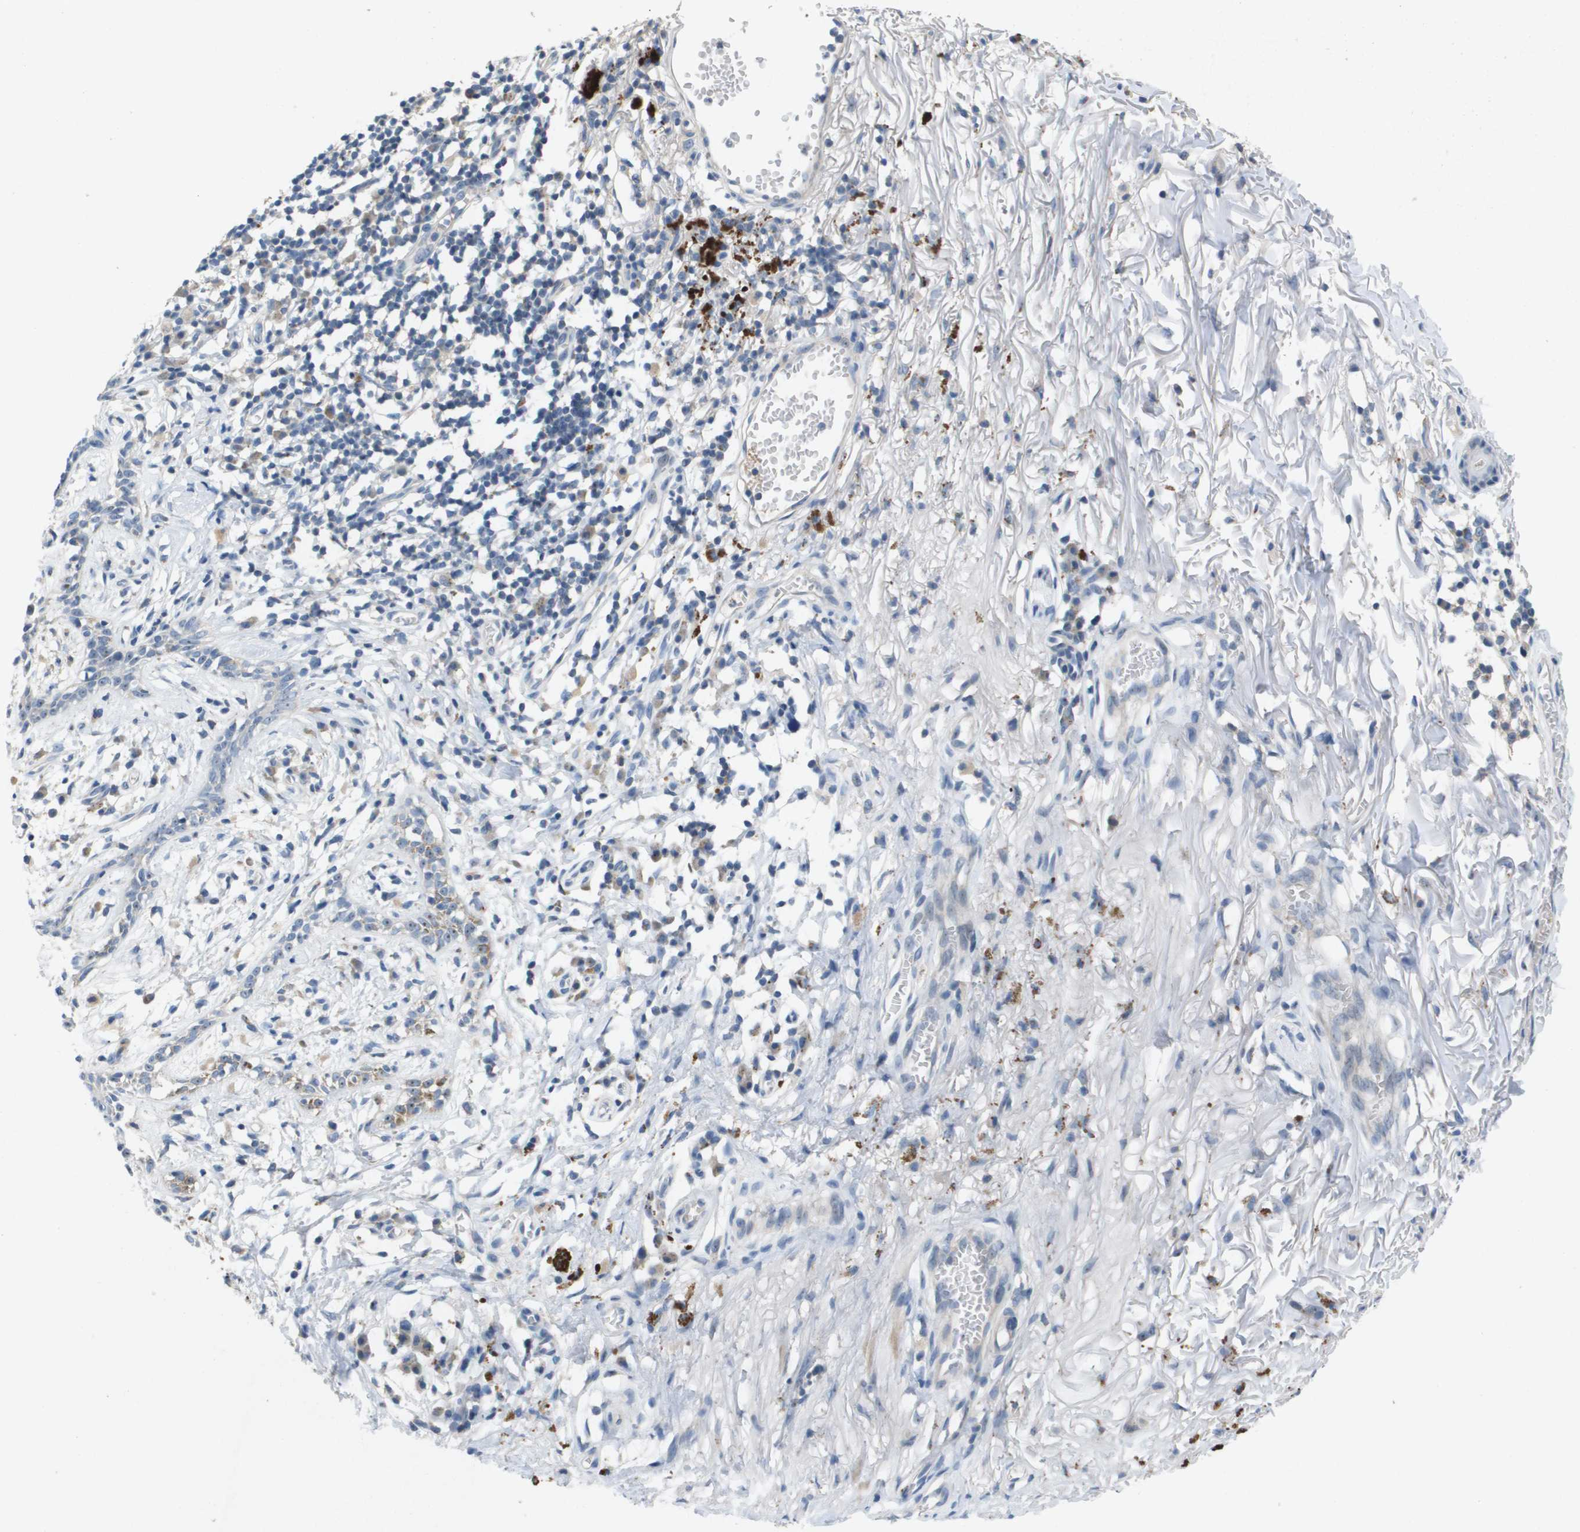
{"staining": {"intensity": "negative", "quantity": "none", "location": "none"}, "tissue": "skin cancer", "cell_type": "Tumor cells", "image_type": "cancer", "snomed": [{"axis": "morphology", "description": "Basal cell carcinoma"}, {"axis": "topography", "description": "Skin"}], "caption": "The image displays no staining of tumor cells in skin cancer. (IHC, brightfield microscopy, high magnification).", "gene": "B3GNT5", "patient": {"sex": "male", "age": 85}}